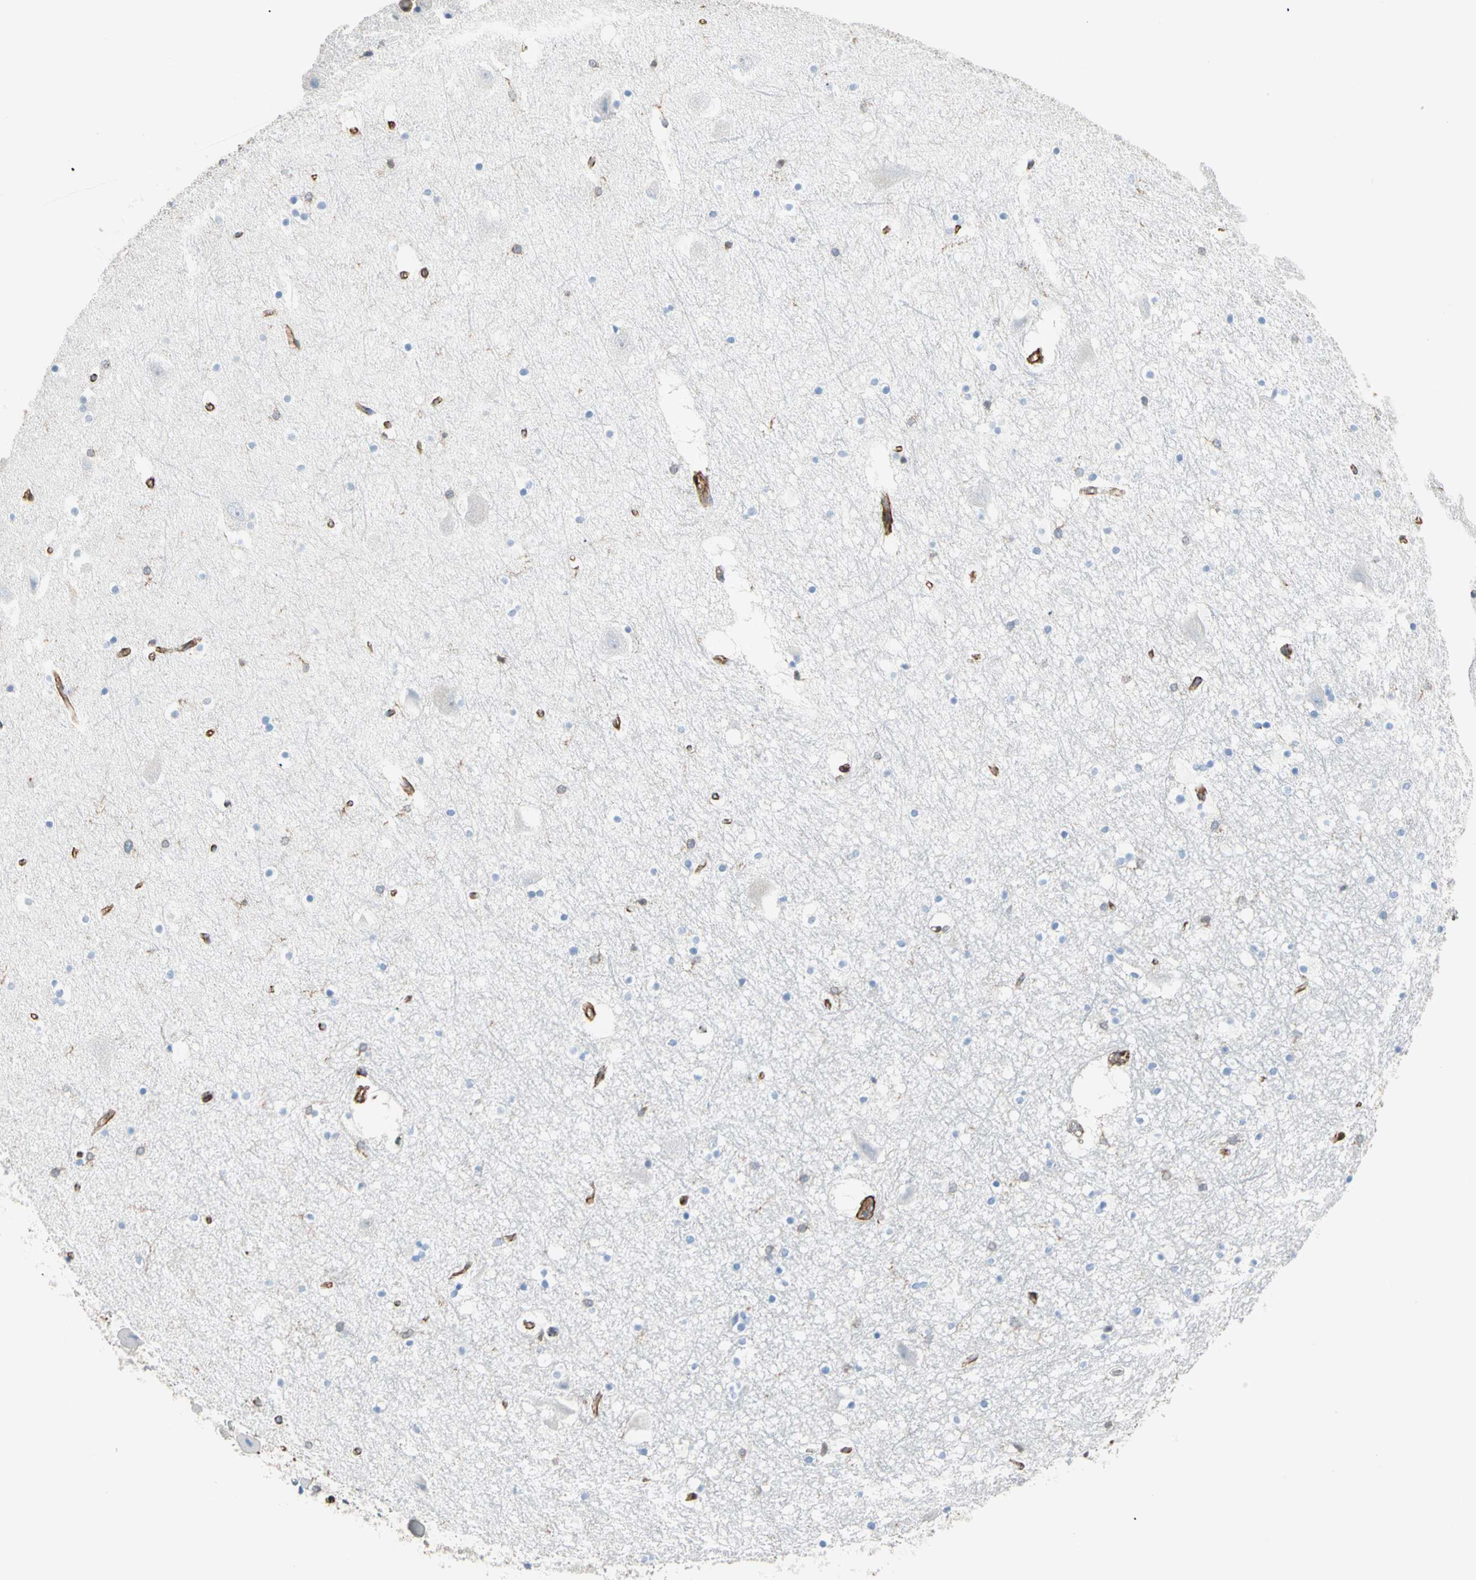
{"staining": {"intensity": "negative", "quantity": "none", "location": "none"}, "tissue": "hippocampus", "cell_type": "Glial cells", "image_type": "normal", "snomed": [{"axis": "morphology", "description": "Normal tissue, NOS"}, {"axis": "topography", "description": "Hippocampus"}], "caption": "Immunohistochemical staining of unremarkable hippocampus demonstrates no significant expression in glial cells.", "gene": "EPB41L2", "patient": {"sex": "male", "age": 45}}